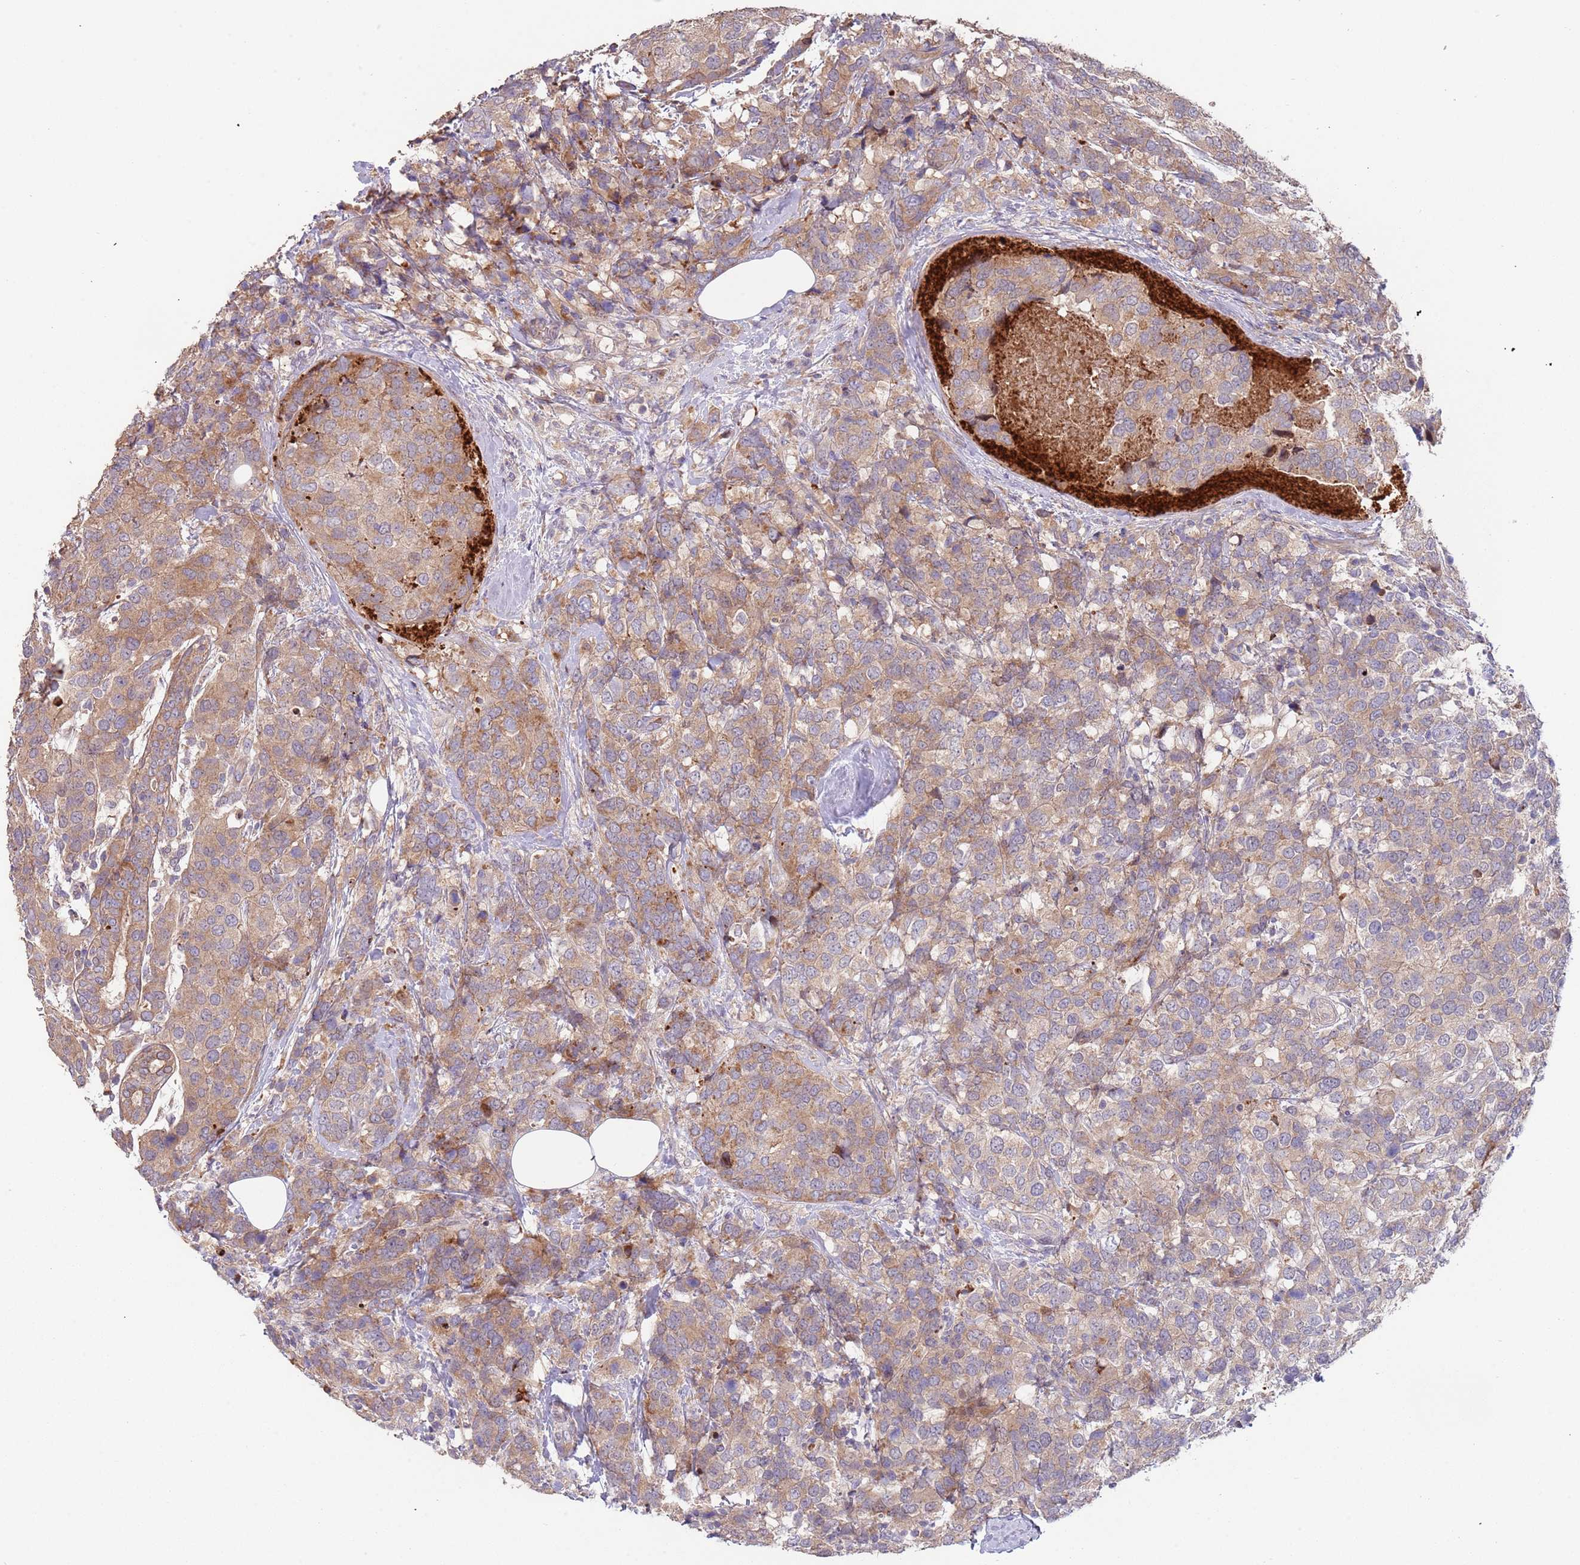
{"staining": {"intensity": "weak", "quantity": ">75%", "location": "cytoplasmic/membranous"}, "tissue": "breast cancer", "cell_type": "Tumor cells", "image_type": "cancer", "snomed": [{"axis": "morphology", "description": "Lobular carcinoma"}, {"axis": "topography", "description": "Breast"}], "caption": "Immunohistochemical staining of lobular carcinoma (breast) displays low levels of weak cytoplasmic/membranous protein positivity in approximately >75% of tumor cells. (DAB IHC, brown staining for protein, blue staining for nuclei).", "gene": "ABCC10", "patient": {"sex": "female", "age": 59}}